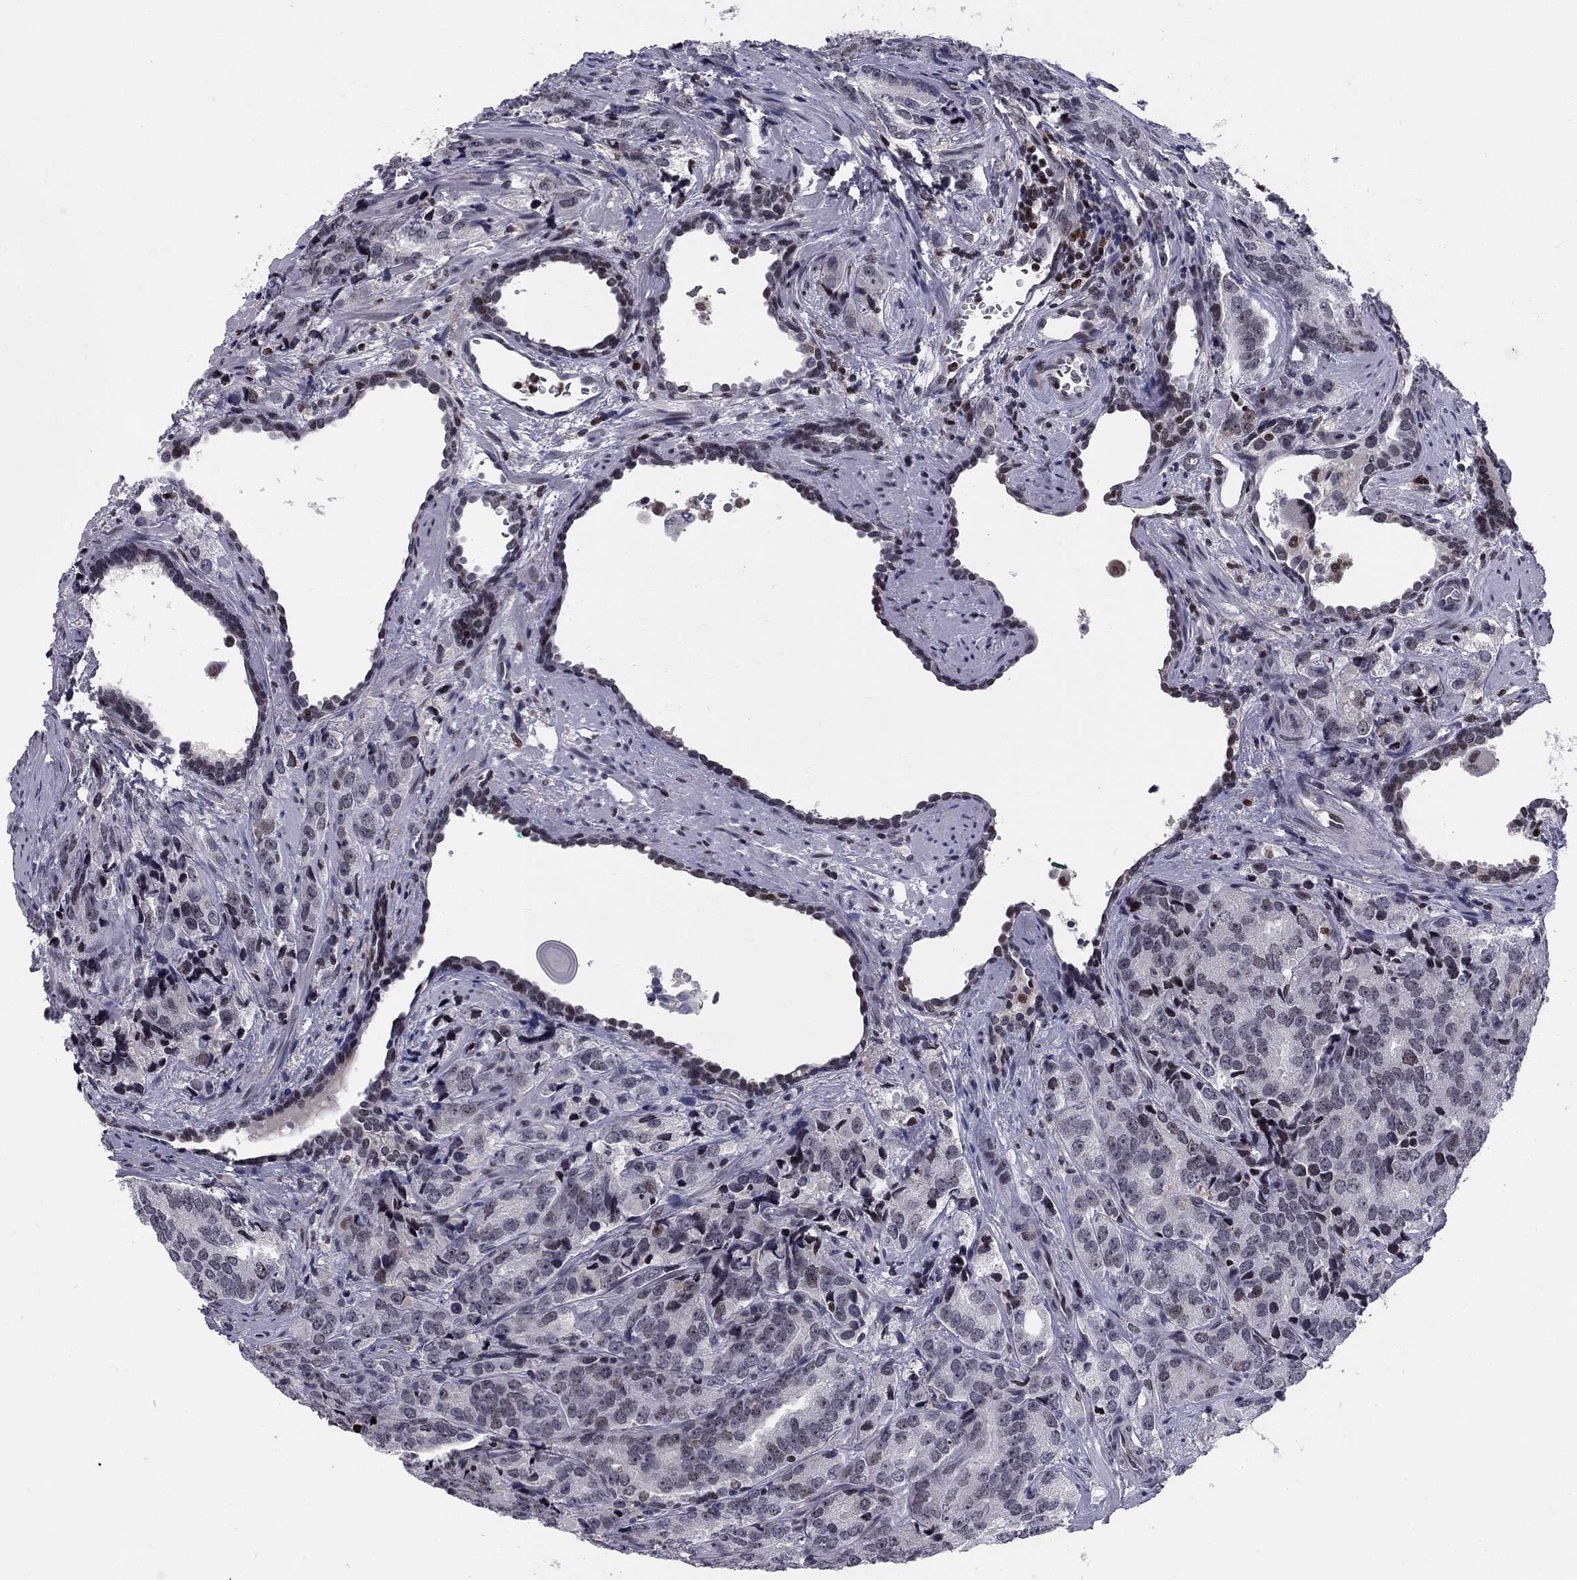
{"staining": {"intensity": "negative", "quantity": "none", "location": "none"}, "tissue": "prostate cancer", "cell_type": "Tumor cells", "image_type": "cancer", "snomed": [{"axis": "morphology", "description": "Adenocarcinoma, NOS"}, {"axis": "topography", "description": "Prostate"}], "caption": "DAB (3,3'-diaminobenzidine) immunohistochemical staining of human adenocarcinoma (prostate) exhibits no significant staining in tumor cells. Nuclei are stained in blue.", "gene": "RNASEH2C", "patient": {"sex": "male", "age": 71}}